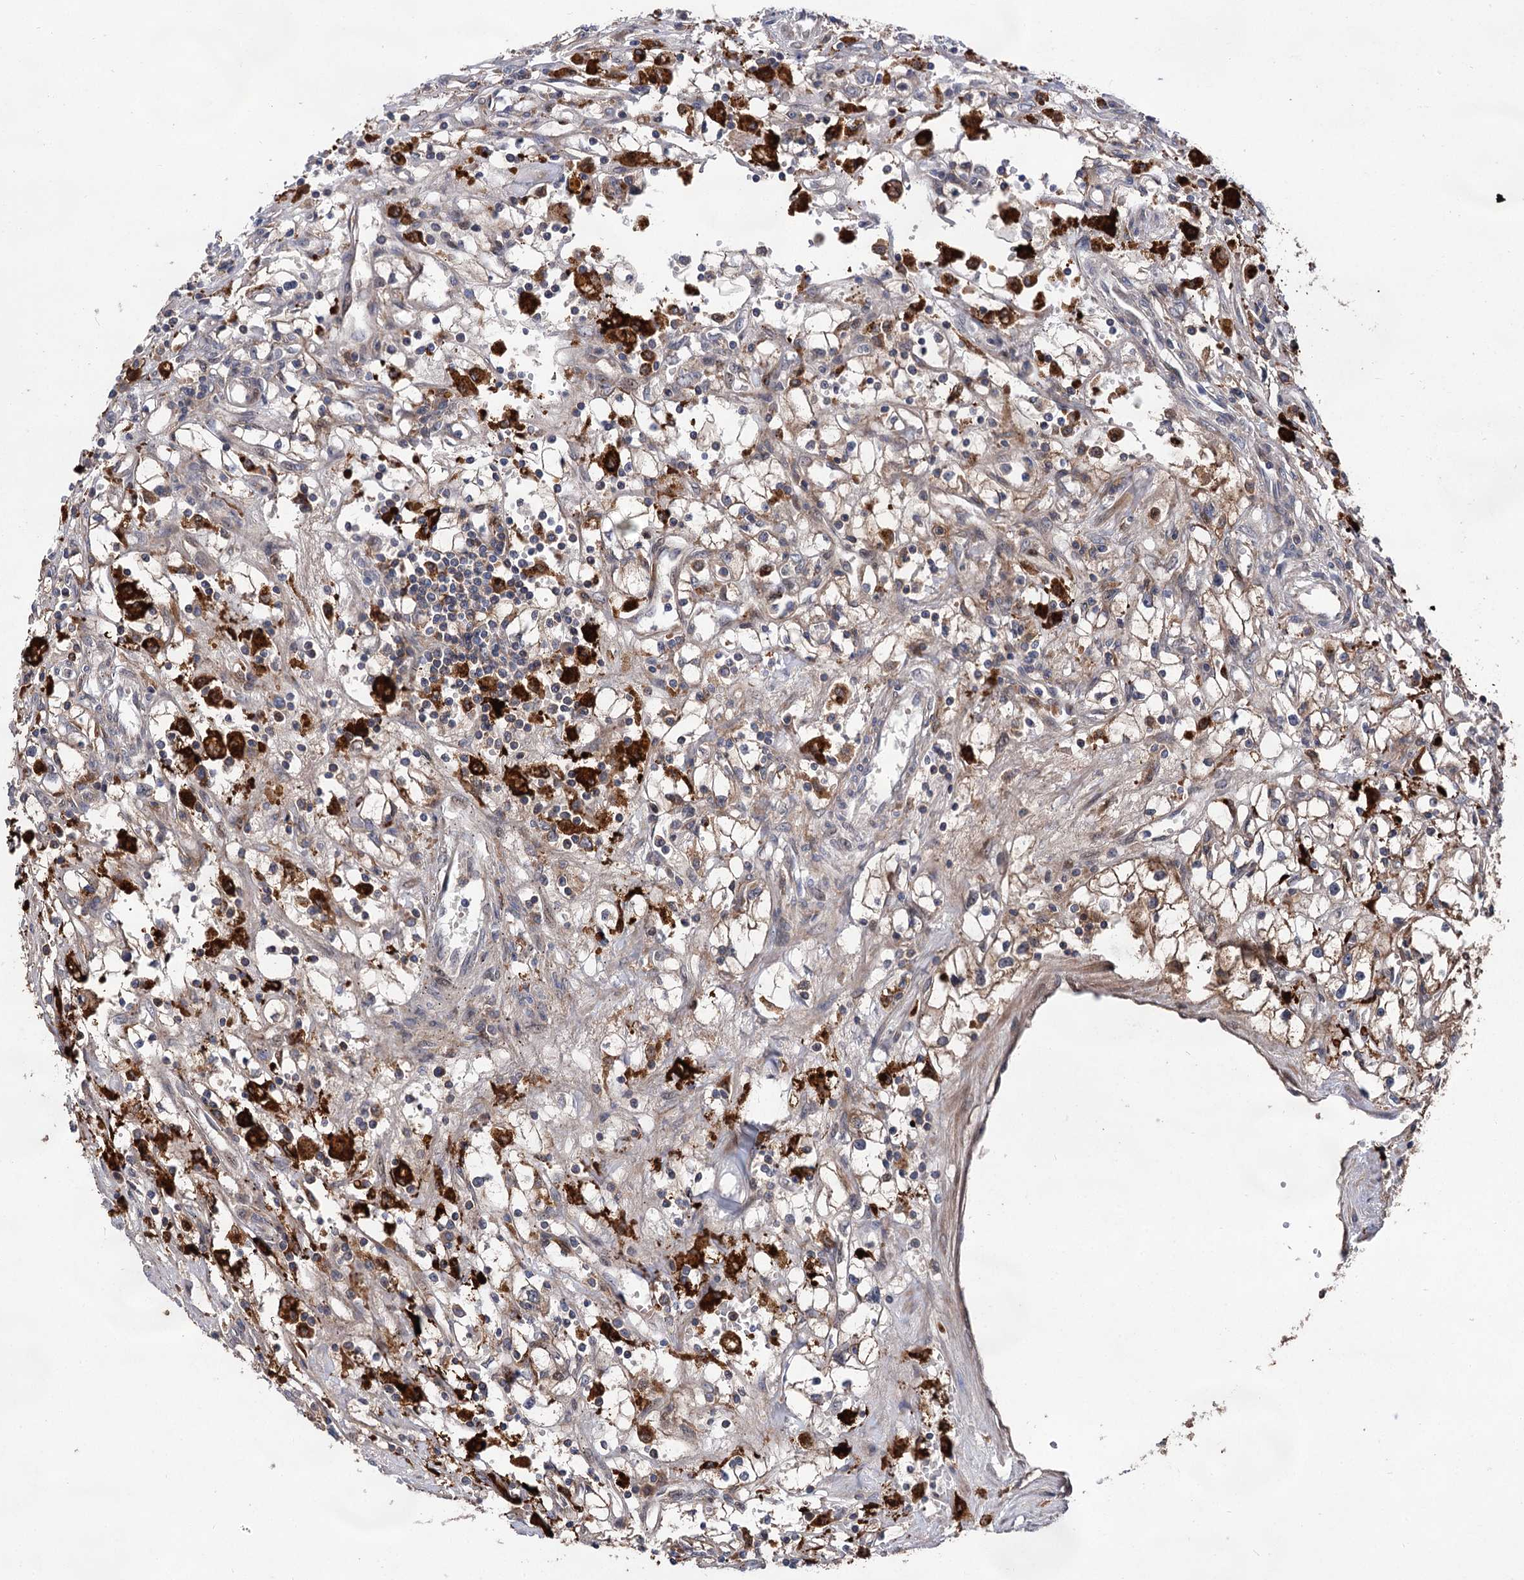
{"staining": {"intensity": "weak", "quantity": "<25%", "location": "cytoplasmic/membranous"}, "tissue": "renal cancer", "cell_type": "Tumor cells", "image_type": "cancer", "snomed": [{"axis": "morphology", "description": "Adenocarcinoma, NOS"}, {"axis": "topography", "description": "Kidney"}], "caption": "Protein analysis of renal cancer displays no significant positivity in tumor cells.", "gene": "NAA25", "patient": {"sex": "male", "age": 56}}